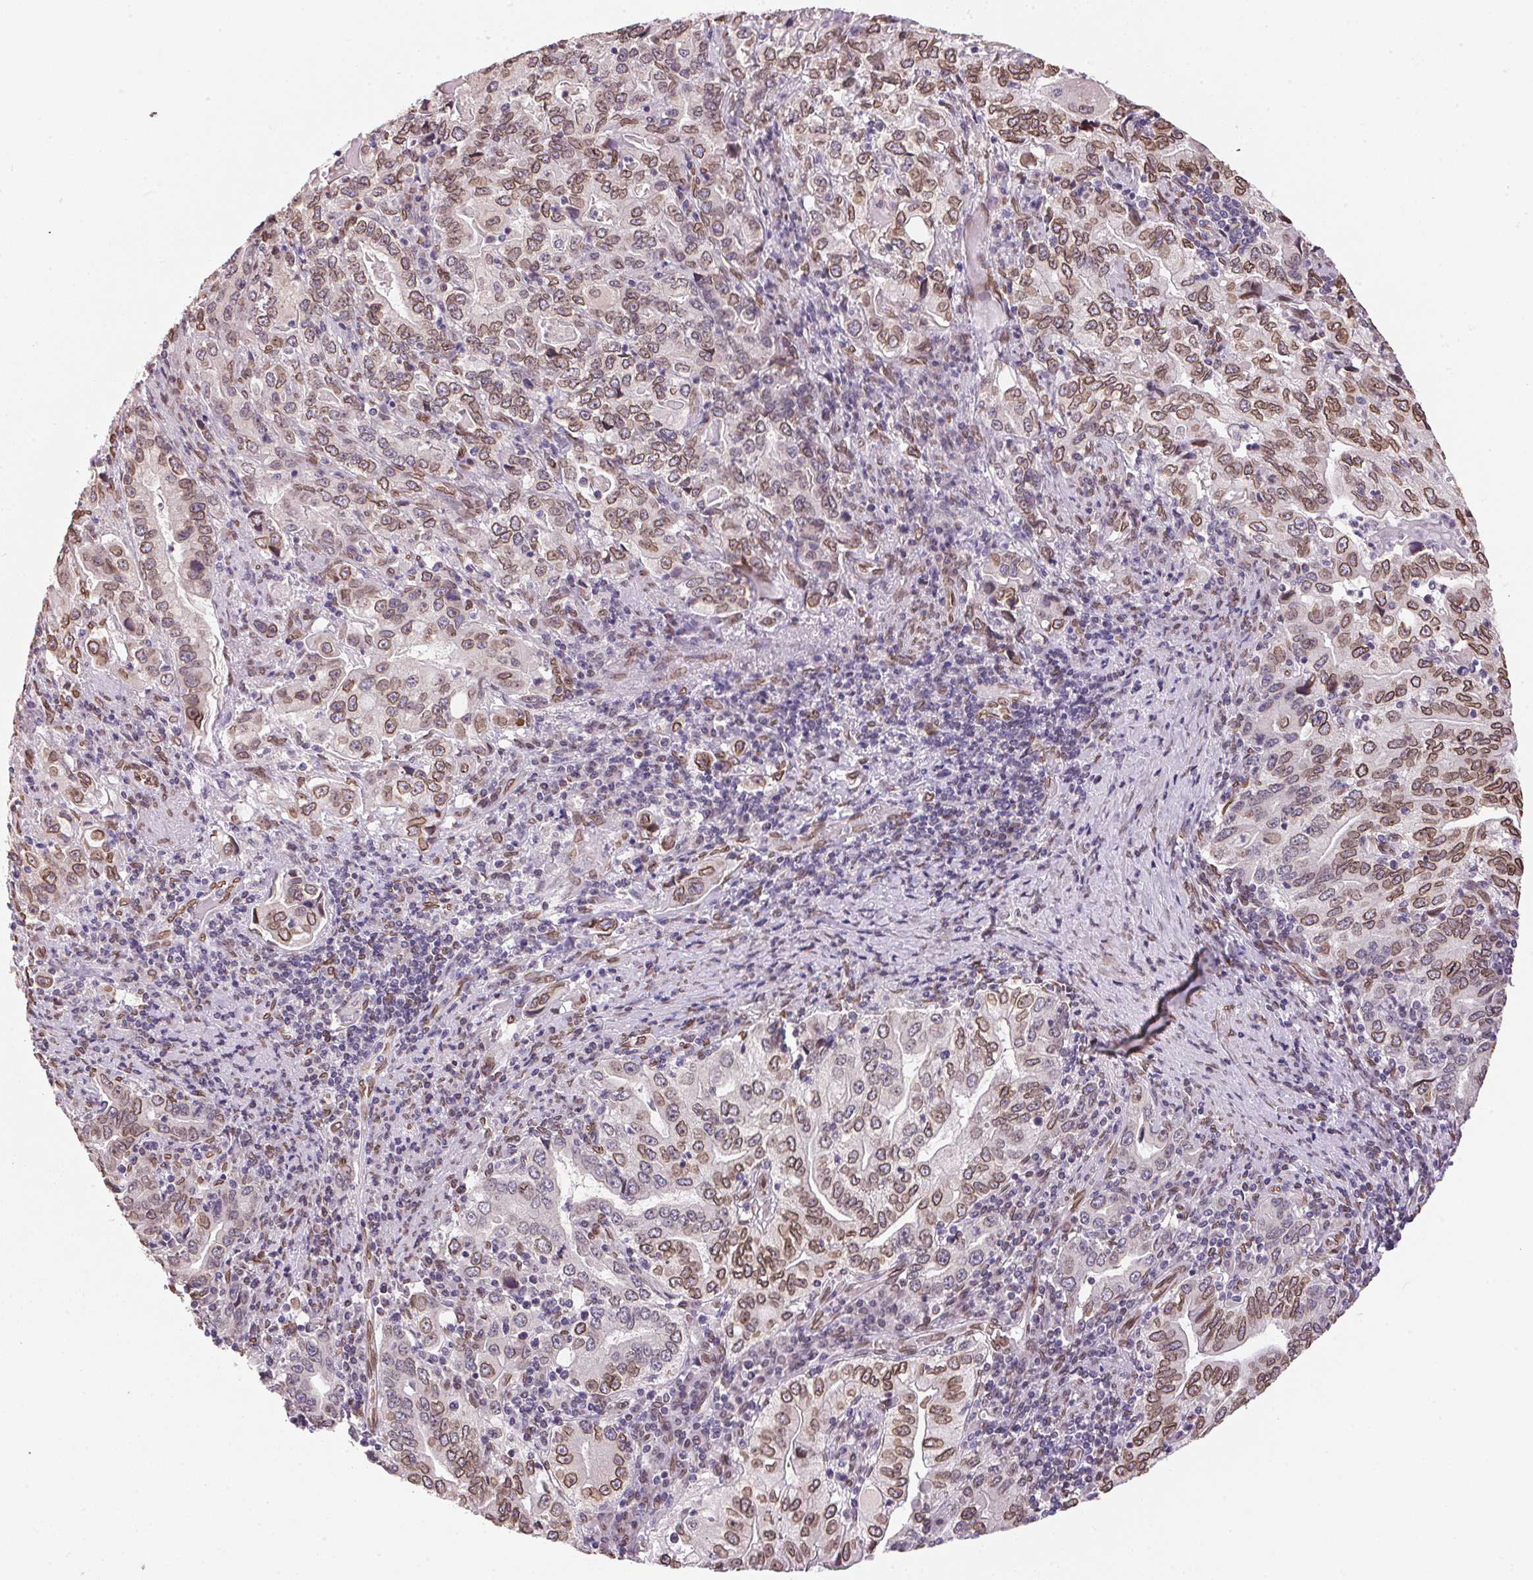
{"staining": {"intensity": "moderate", "quantity": ">75%", "location": "cytoplasmic/membranous,nuclear"}, "tissue": "stomach cancer", "cell_type": "Tumor cells", "image_type": "cancer", "snomed": [{"axis": "morphology", "description": "Adenocarcinoma, NOS"}, {"axis": "topography", "description": "Stomach, lower"}], "caption": "A brown stain highlights moderate cytoplasmic/membranous and nuclear expression of a protein in stomach adenocarcinoma tumor cells.", "gene": "TMEM175", "patient": {"sex": "female", "age": 72}}